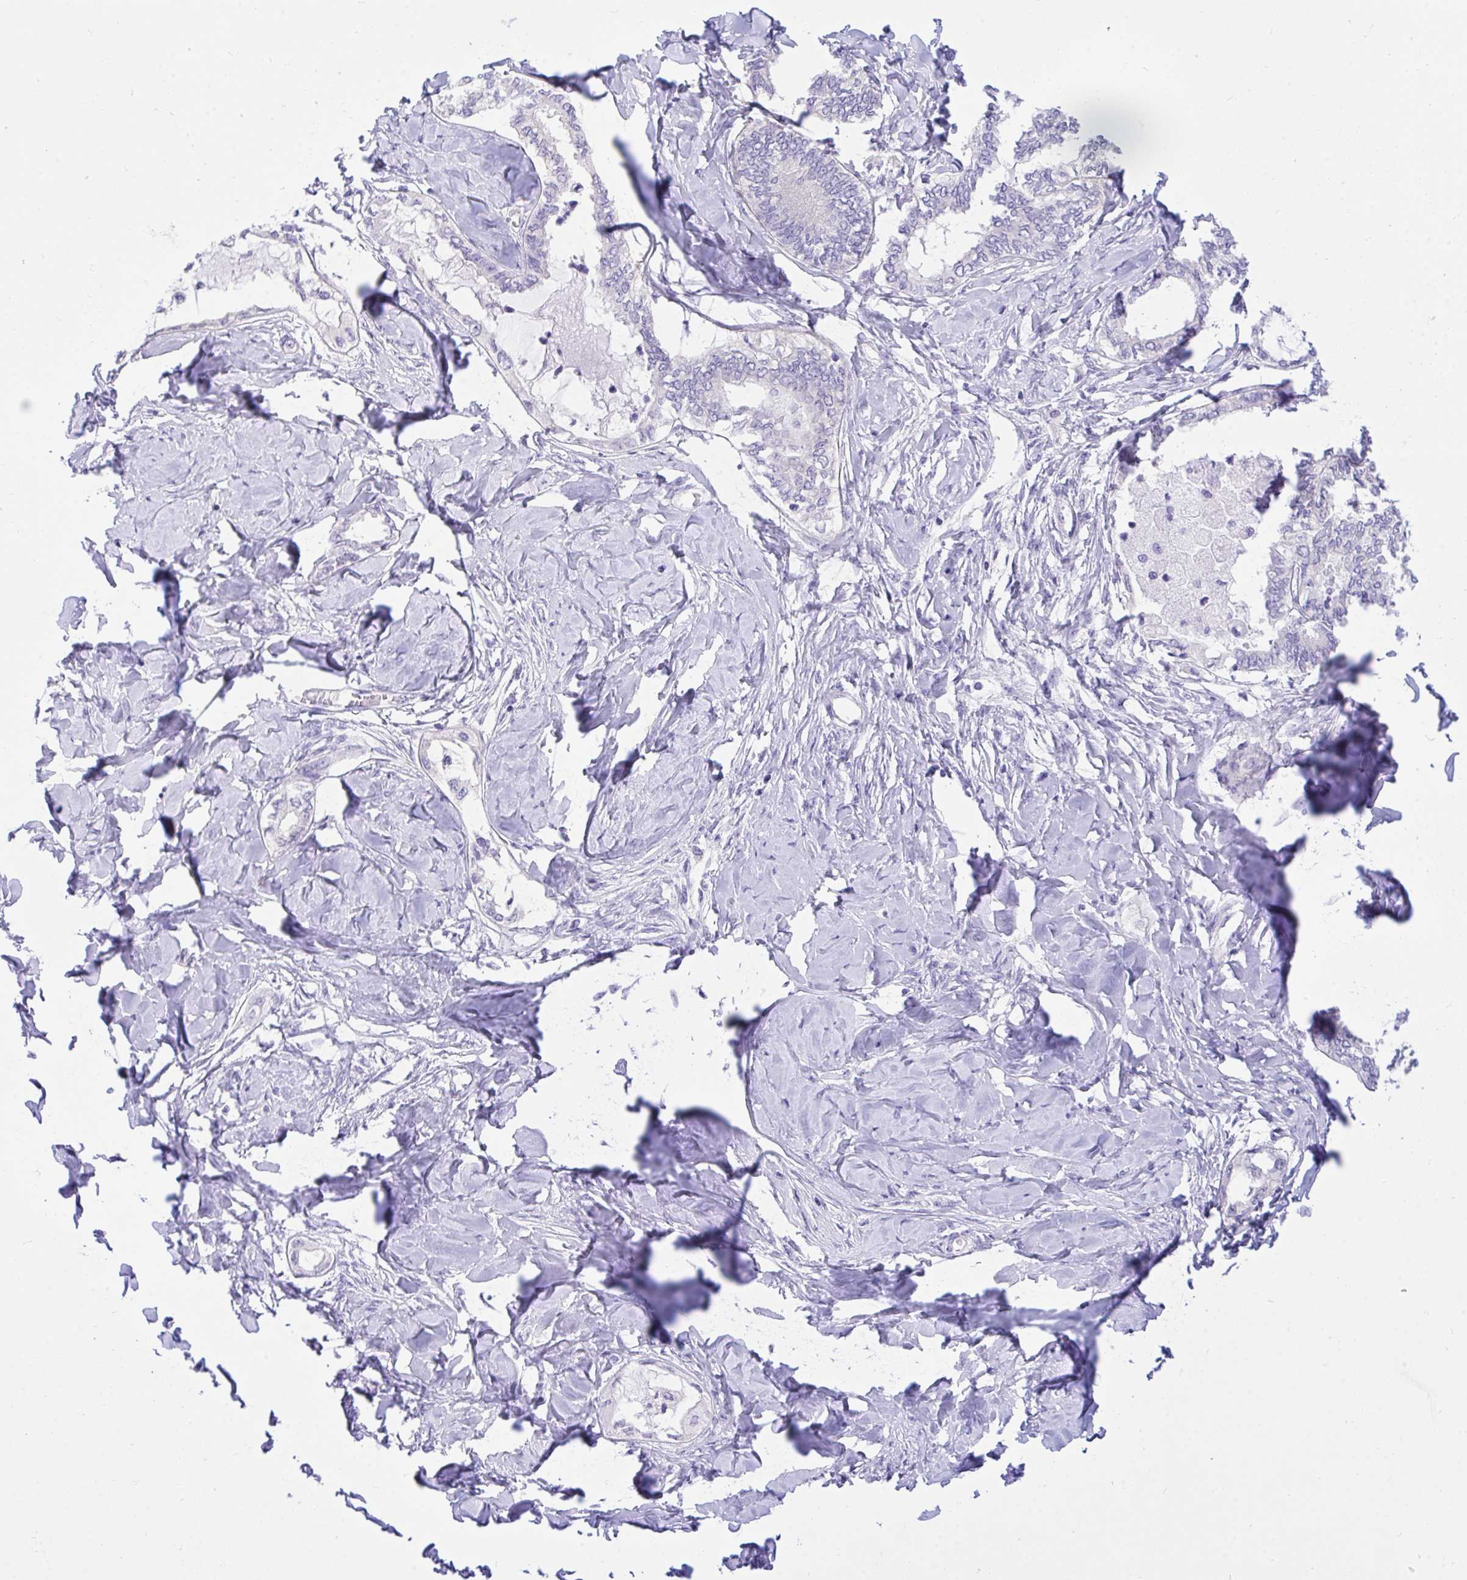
{"staining": {"intensity": "negative", "quantity": "none", "location": "none"}, "tissue": "ovarian cancer", "cell_type": "Tumor cells", "image_type": "cancer", "snomed": [{"axis": "morphology", "description": "Carcinoma, endometroid"}, {"axis": "topography", "description": "Ovary"}], "caption": "A high-resolution micrograph shows immunohistochemistry staining of ovarian cancer (endometroid carcinoma), which displays no significant staining in tumor cells.", "gene": "TLN2", "patient": {"sex": "female", "age": 70}}